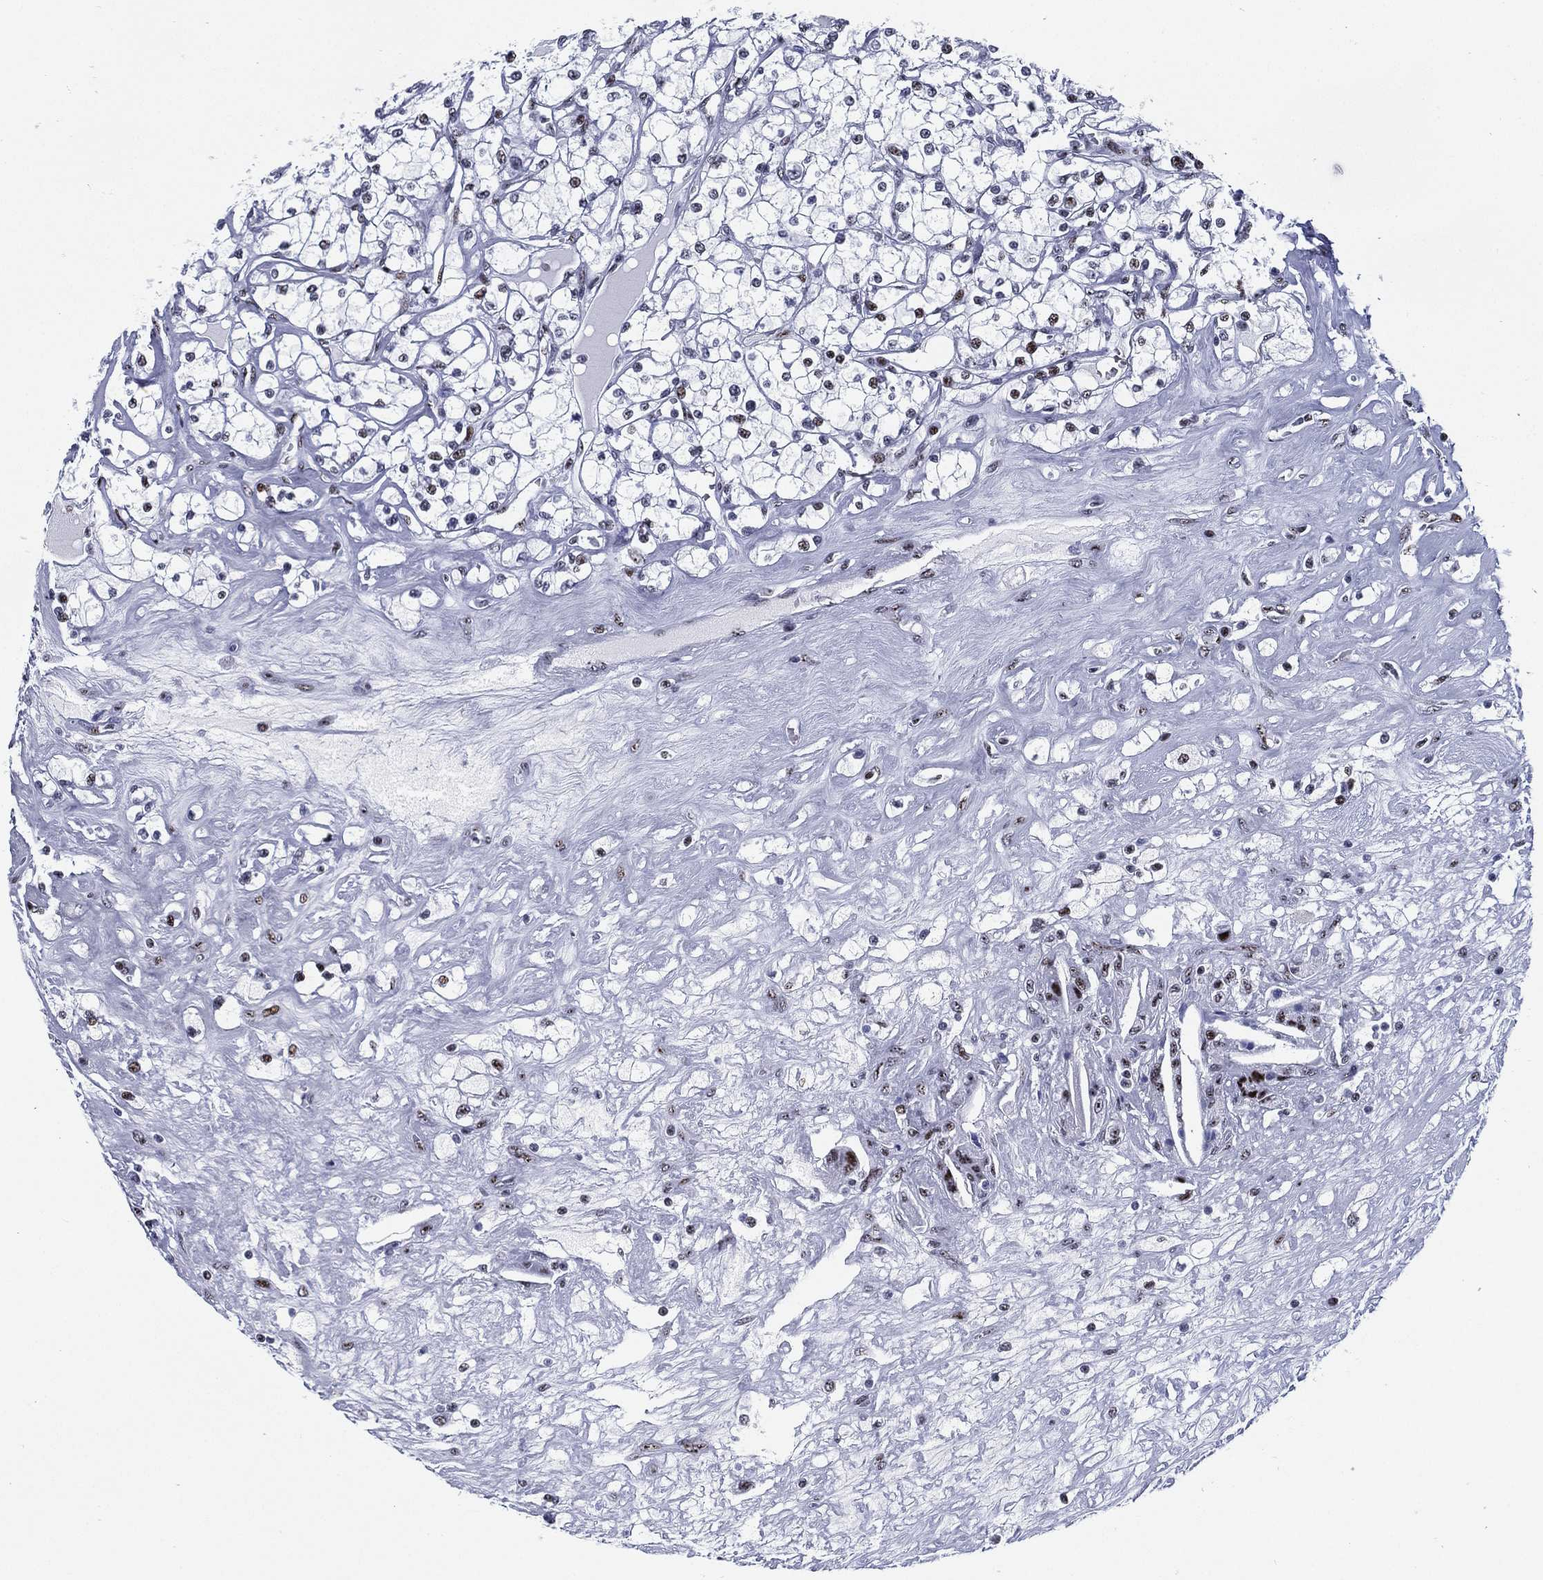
{"staining": {"intensity": "moderate", "quantity": "<25%", "location": "nuclear"}, "tissue": "renal cancer", "cell_type": "Tumor cells", "image_type": "cancer", "snomed": [{"axis": "morphology", "description": "Adenocarcinoma, NOS"}, {"axis": "topography", "description": "Kidney"}], "caption": "Immunohistochemical staining of renal adenocarcinoma reveals low levels of moderate nuclear protein positivity in approximately <25% of tumor cells. (DAB IHC, brown staining for protein, blue staining for nuclei).", "gene": "CYB561D2", "patient": {"sex": "male", "age": 67}}